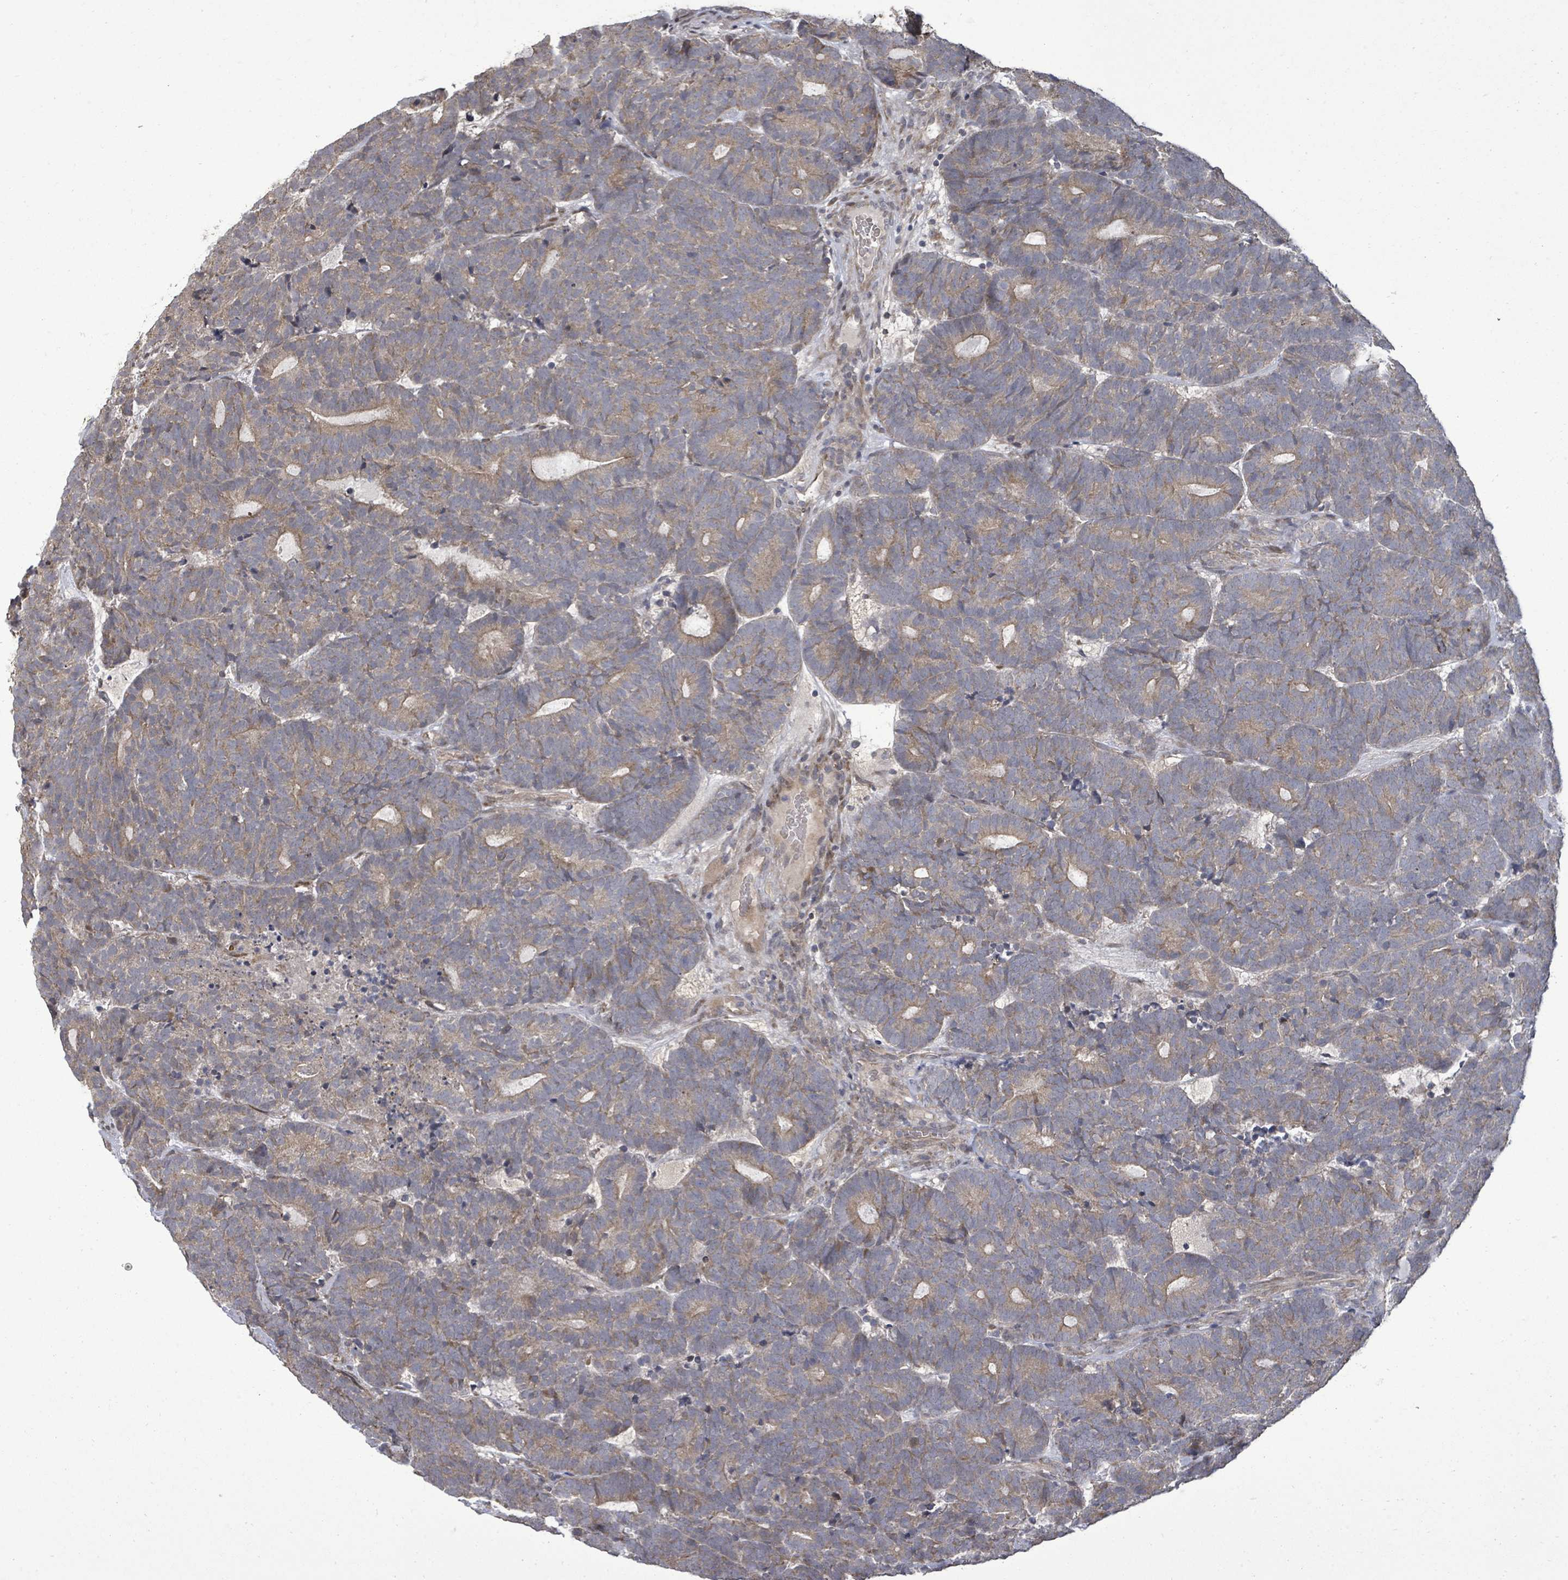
{"staining": {"intensity": "weak", "quantity": "25%-75%", "location": "cytoplasmic/membranous"}, "tissue": "head and neck cancer", "cell_type": "Tumor cells", "image_type": "cancer", "snomed": [{"axis": "morphology", "description": "Adenocarcinoma, NOS"}, {"axis": "topography", "description": "Head-Neck"}], "caption": "Immunohistochemistry of human adenocarcinoma (head and neck) reveals low levels of weak cytoplasmic/membranous positivity in about 25%-75% of tumor cells.", "gene": "KRTAP27-1", "patient": {"sex": "female", "age": 81}}